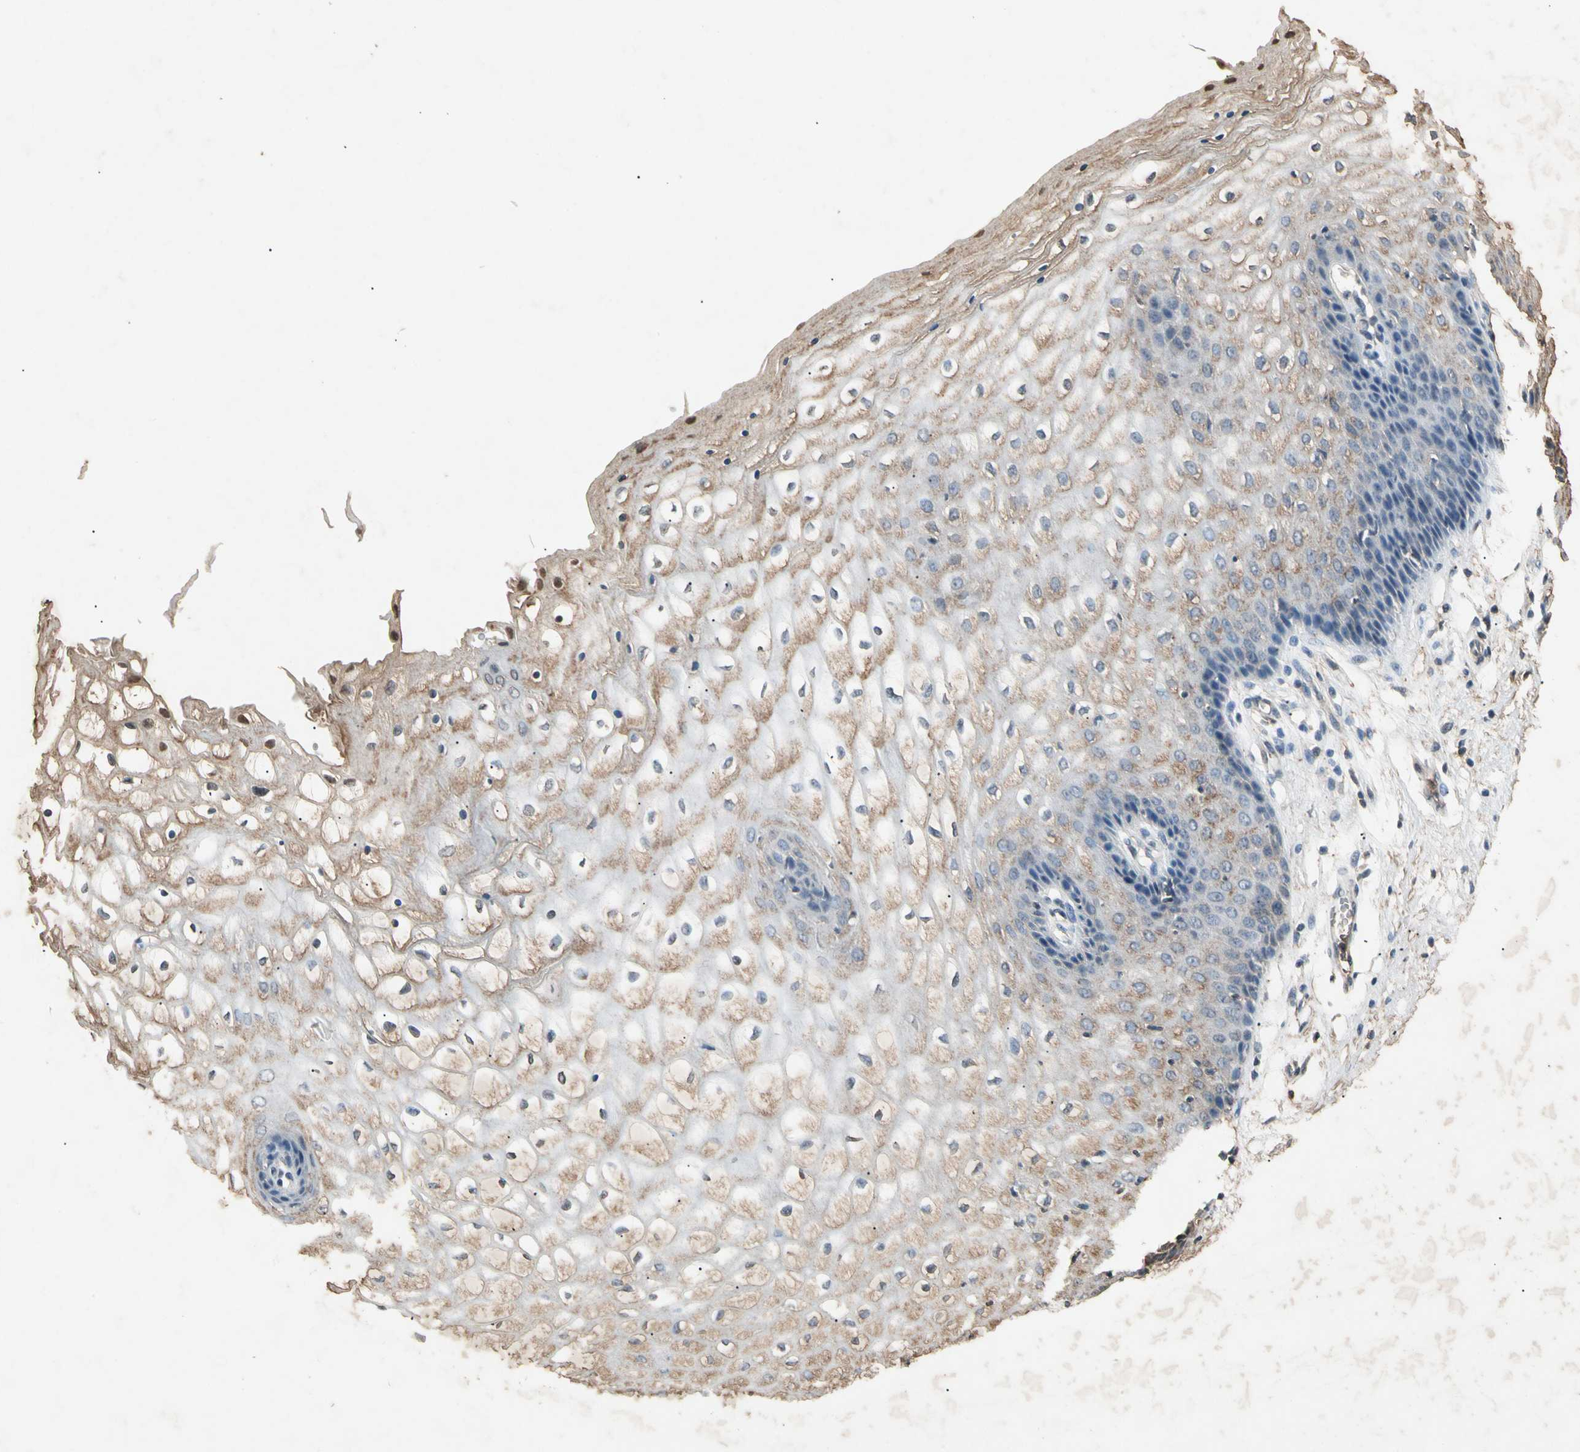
{"staining": {"intensity": "weak", "quantity": "25%-75%", "location": "cytoplasmic/membranous"}, "tissue": "vagina", "cell_type": "Squamous epithelial cells", "image_type": "normal", "snomed": [{"axis": "morphology", "description": "Normal tissue, NOS"}, {"axis": "topography", "description": "Vagina"}], "caption": "Human vagina stained with a protein marker shows weak staining in squamous epithelial cells.", "gene": "CP", "patient": {"sex": "female", "age": 34}}